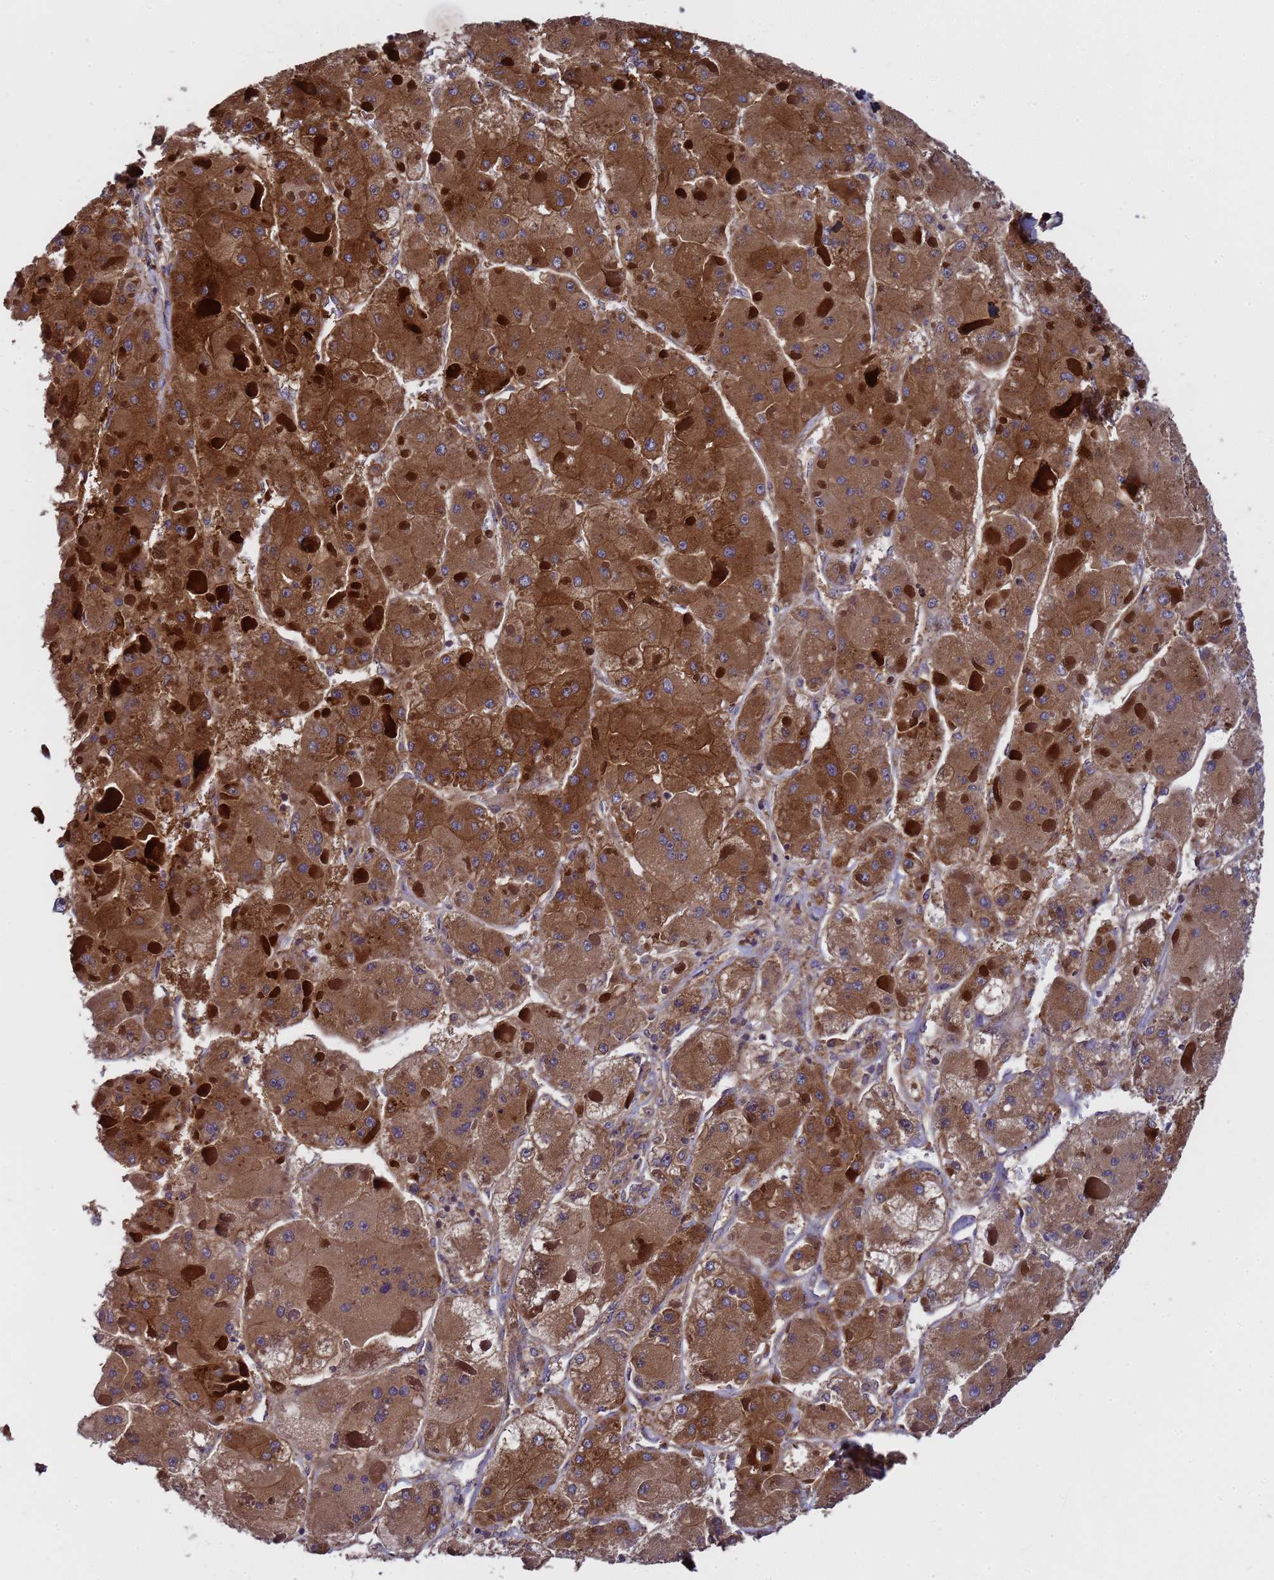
{"staining": {"intensity": "strong", "quantity": ">75%", "location": "cytoplasmic/membranous"}, "tissue": "liver cancer", "cell_type": "Tumor cells", "image_type": "cancer", "snomed": [{"axis": "morphology", "description": "Carcinoma, Hepatocellular, NOS"}, {"axis": "topography", "description": "Liver"}], "caption": "The micrograph reveals immunohistochemical staining of hepatocellular carcinoma (liver). There is strong cytoplasmic/membranous positivity is seen in approximately >75% of tumor cells. (brown staining indicates protein expression, while blue staining denotes nuclei).", "gene": "GSTCD", "patient": {"sex": "female", "age": 73}}